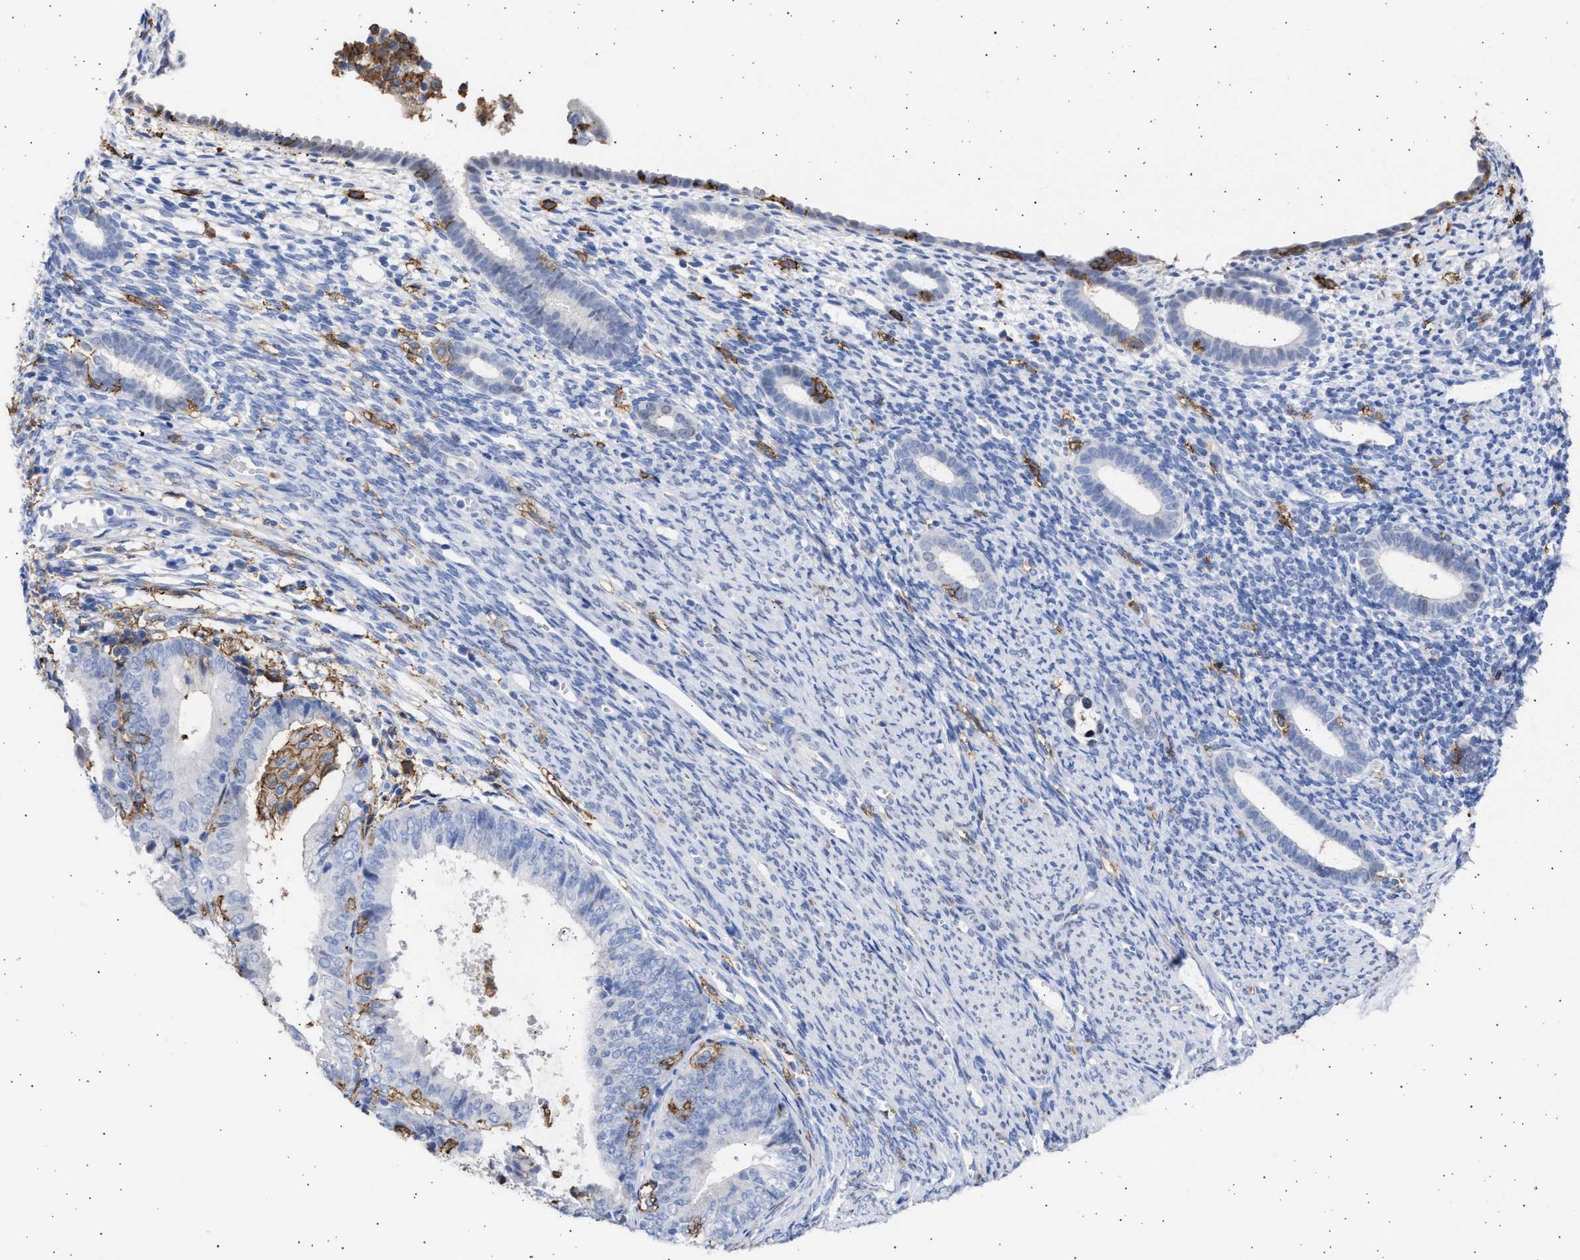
{"staining": {"intensity": "negative", "quantity": "none", "location": "none"}, "tissue": "endometrium", "cell_type": "Cells in endometrial stroma", "image_type": "normal", "snomed": [{"axis": "morphology", "description": "Normal tissue, NOS"}, {"axis": "morphology", "description": "Adenocarcinoma, NOS"}, {"axis": "topography", "description": "Endometrium"}], "caption": "Cells in endometrial stroma show no significant protein positivity in normal endometrium.", "gene": "FCER1A", "patient": {"sex": "female", "age": 57}}